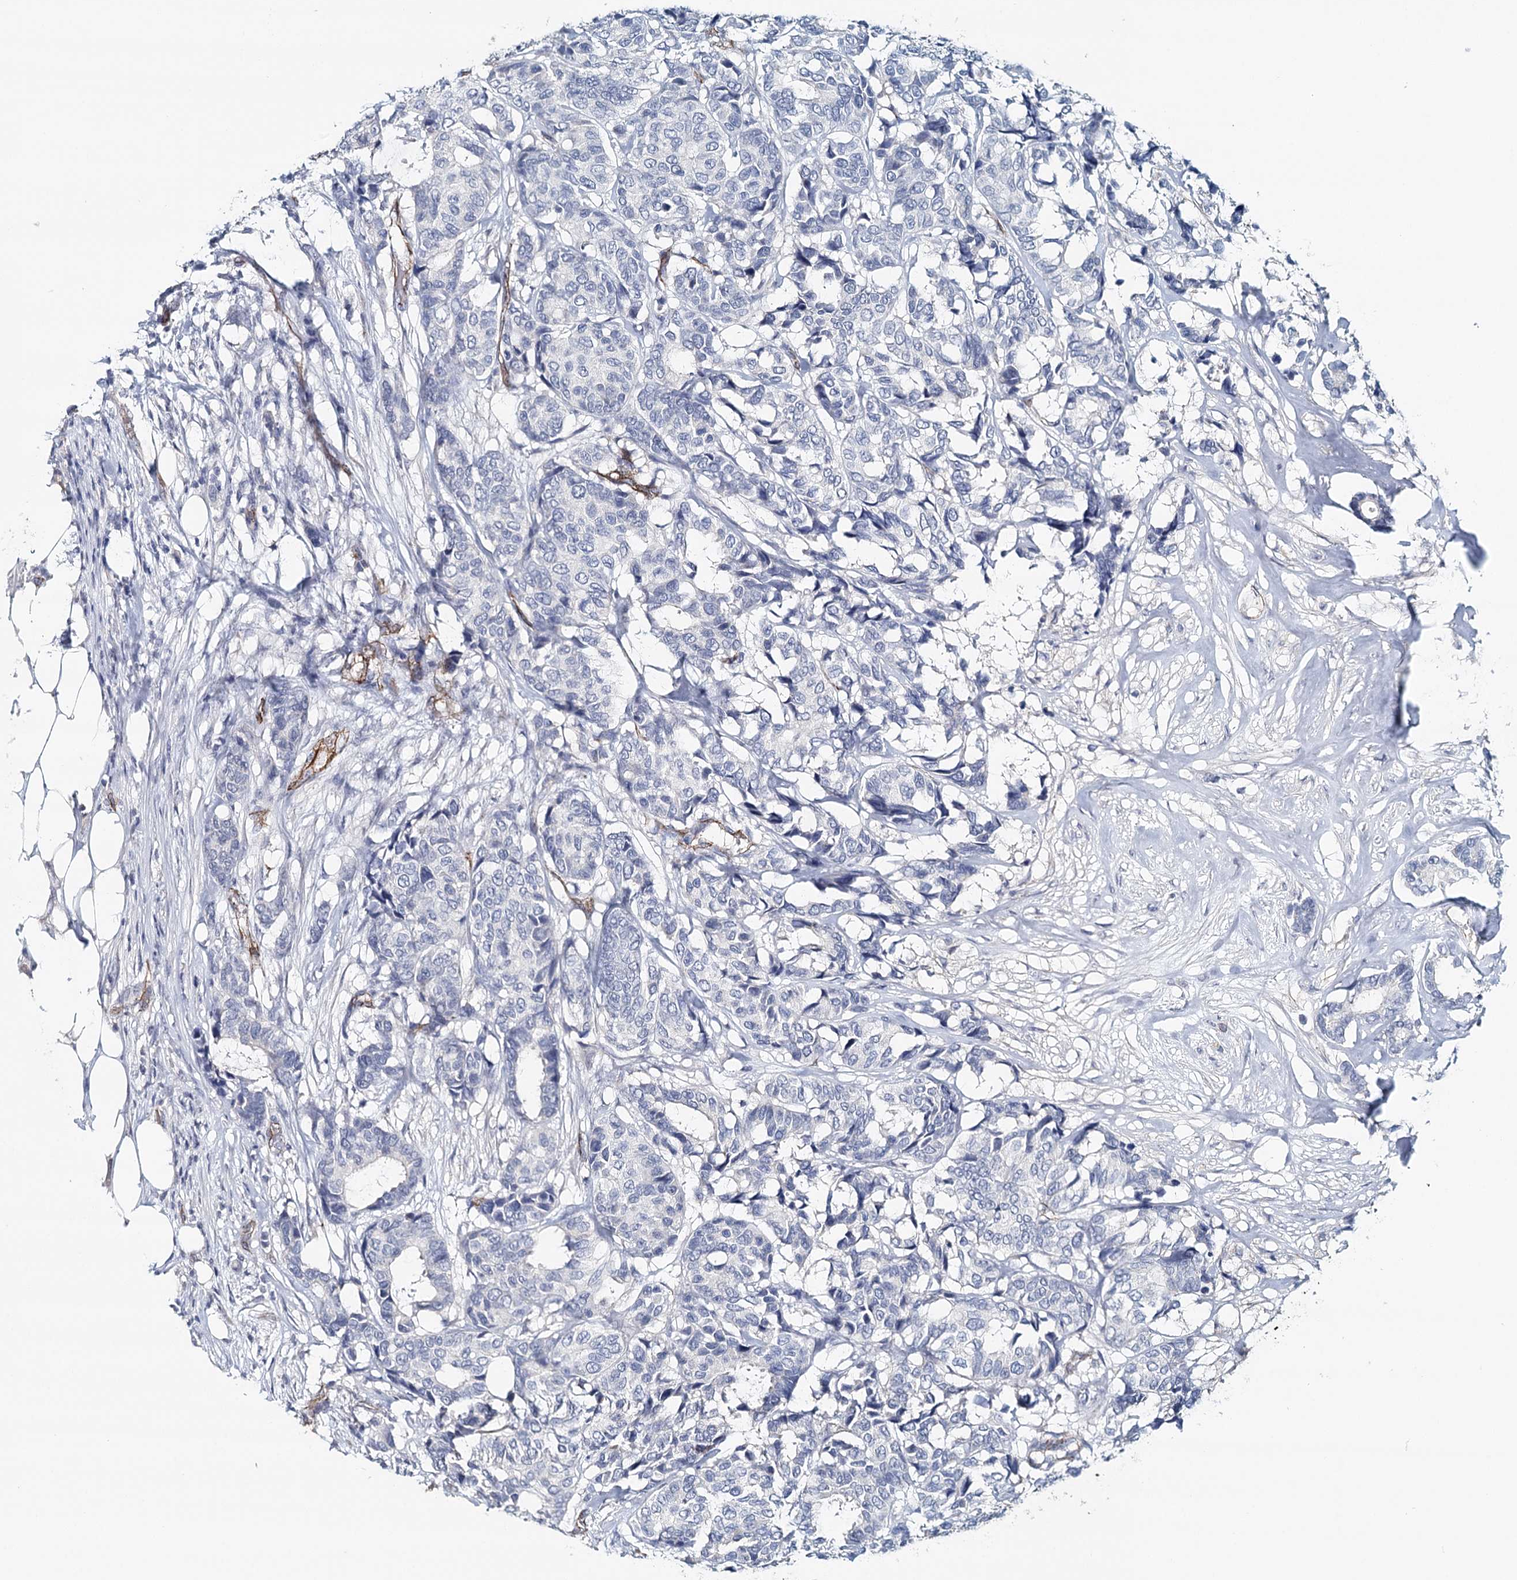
{"staining": {"intensity": "negative", "quantity": "none", "location": "none"}, "tissue": "breast cancer", "cell_type": "Tumor cells", "image_type": "cancer", "snomed": [{"axis": "morphology", "description": "Duct carcinoma"}, {"axis": "topography", "description": "Breast"}], "caption": "Immunohistochemistry (IHC) of human breast cancer (invasive ductal carcinoma) exhibits no positivity in tumor cells.", "gene": "SYNPO", "patient": {"sex": "female", "age": 87}}